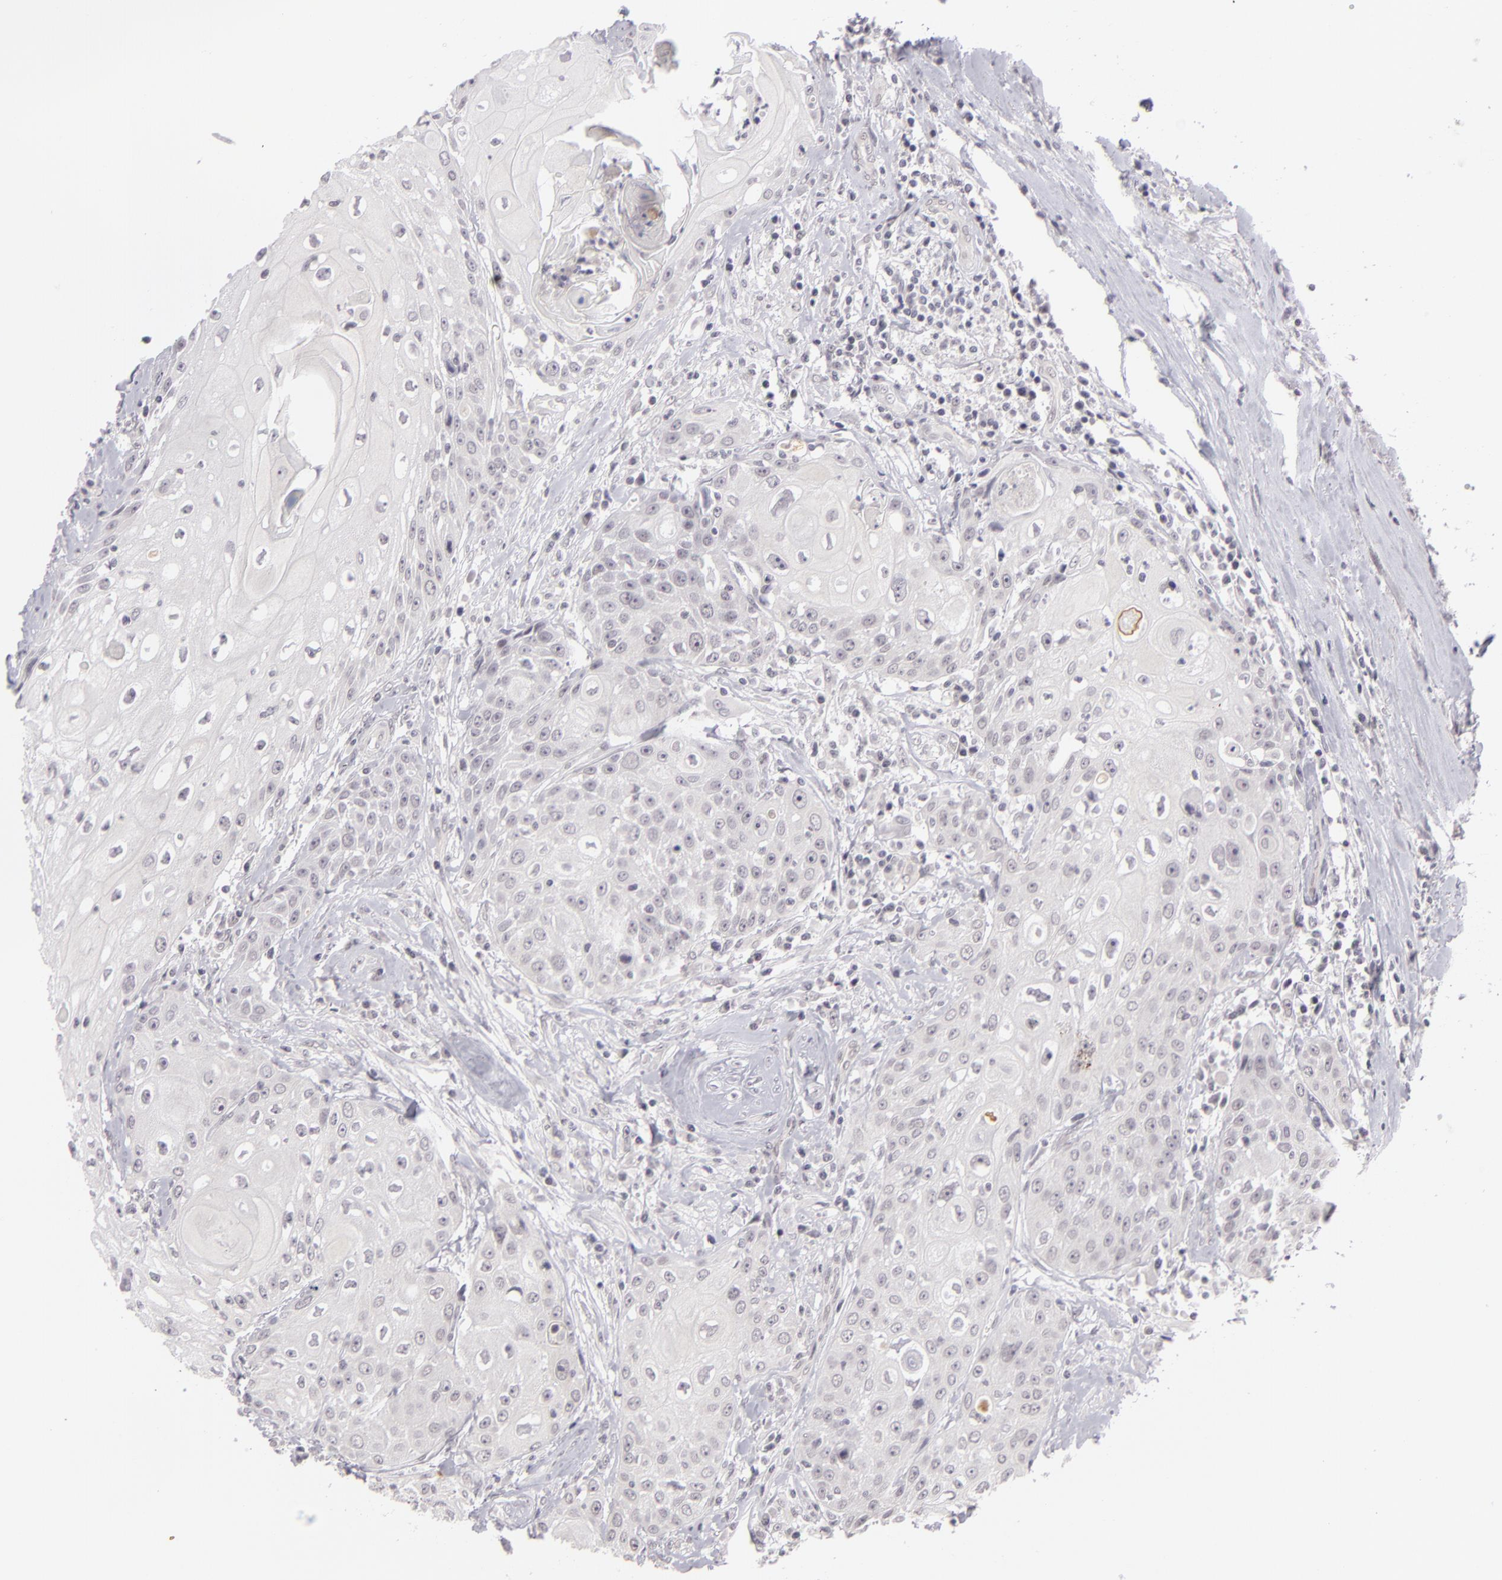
{"staining": {"intensity": "negative", "quantity": "none", "location": "none"}, "tissue": "head and neck cancer", "cell_type": "Tumor cells", "image_type": "cancer", "snomed": [{"axis": "morphology", "description": "Squamous cell carcinoma, NOS"}, {"axis": "topography", "description": "Oral tissue"}, {"axis": "topography", "description": "Head-Neck"}], "caption": "There is no significant positivity in tumor cells of head and neck cancer (squamous cell carcinoma). The staining is performed using DAB brown chromogen with nuclei counter-stained in using hematoxylin.", "gene": "ZNF205", "patient": {"sex": "female", "age": 82}}